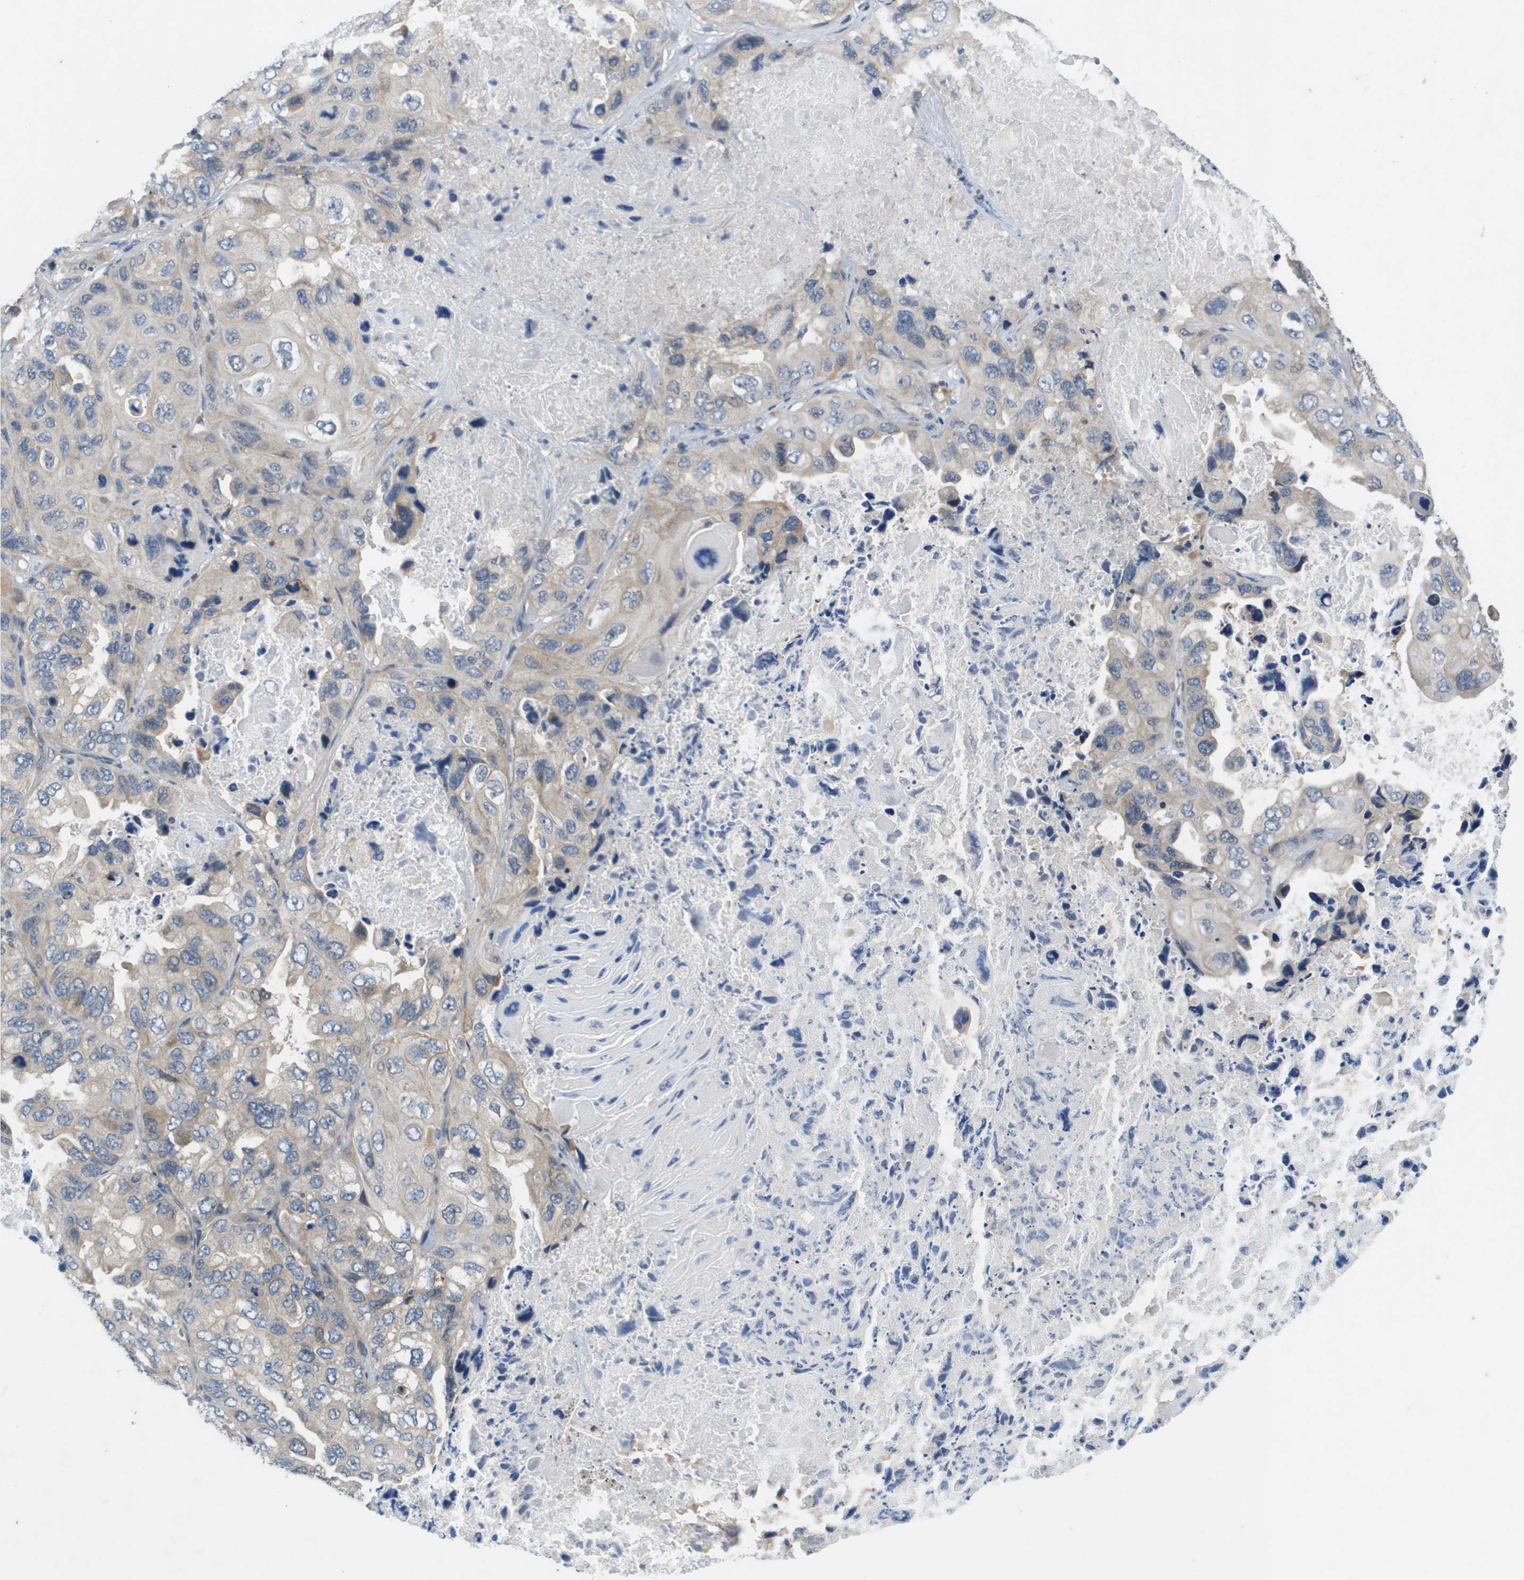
{"staining": {"intensity": "weak", "quantity": "<25%", "location": "cytoplasmic/membranous"}, "tissue": "lung cancer", "cell_type": "Tumor cells", "image_type": "cancer", "snomed": [{"axis": "morphology", "description": "Squamous cell carcinoma, NOS"}, {"axis": "topography", "description": "Lung"}], "caption": "DAB immunohistochemical staining of squamous cell carcinoma (lung) displays no significant positivity in tumor cells.", "gene": "SLC25A20", "patient": {"sex": "female", "age": 73}}